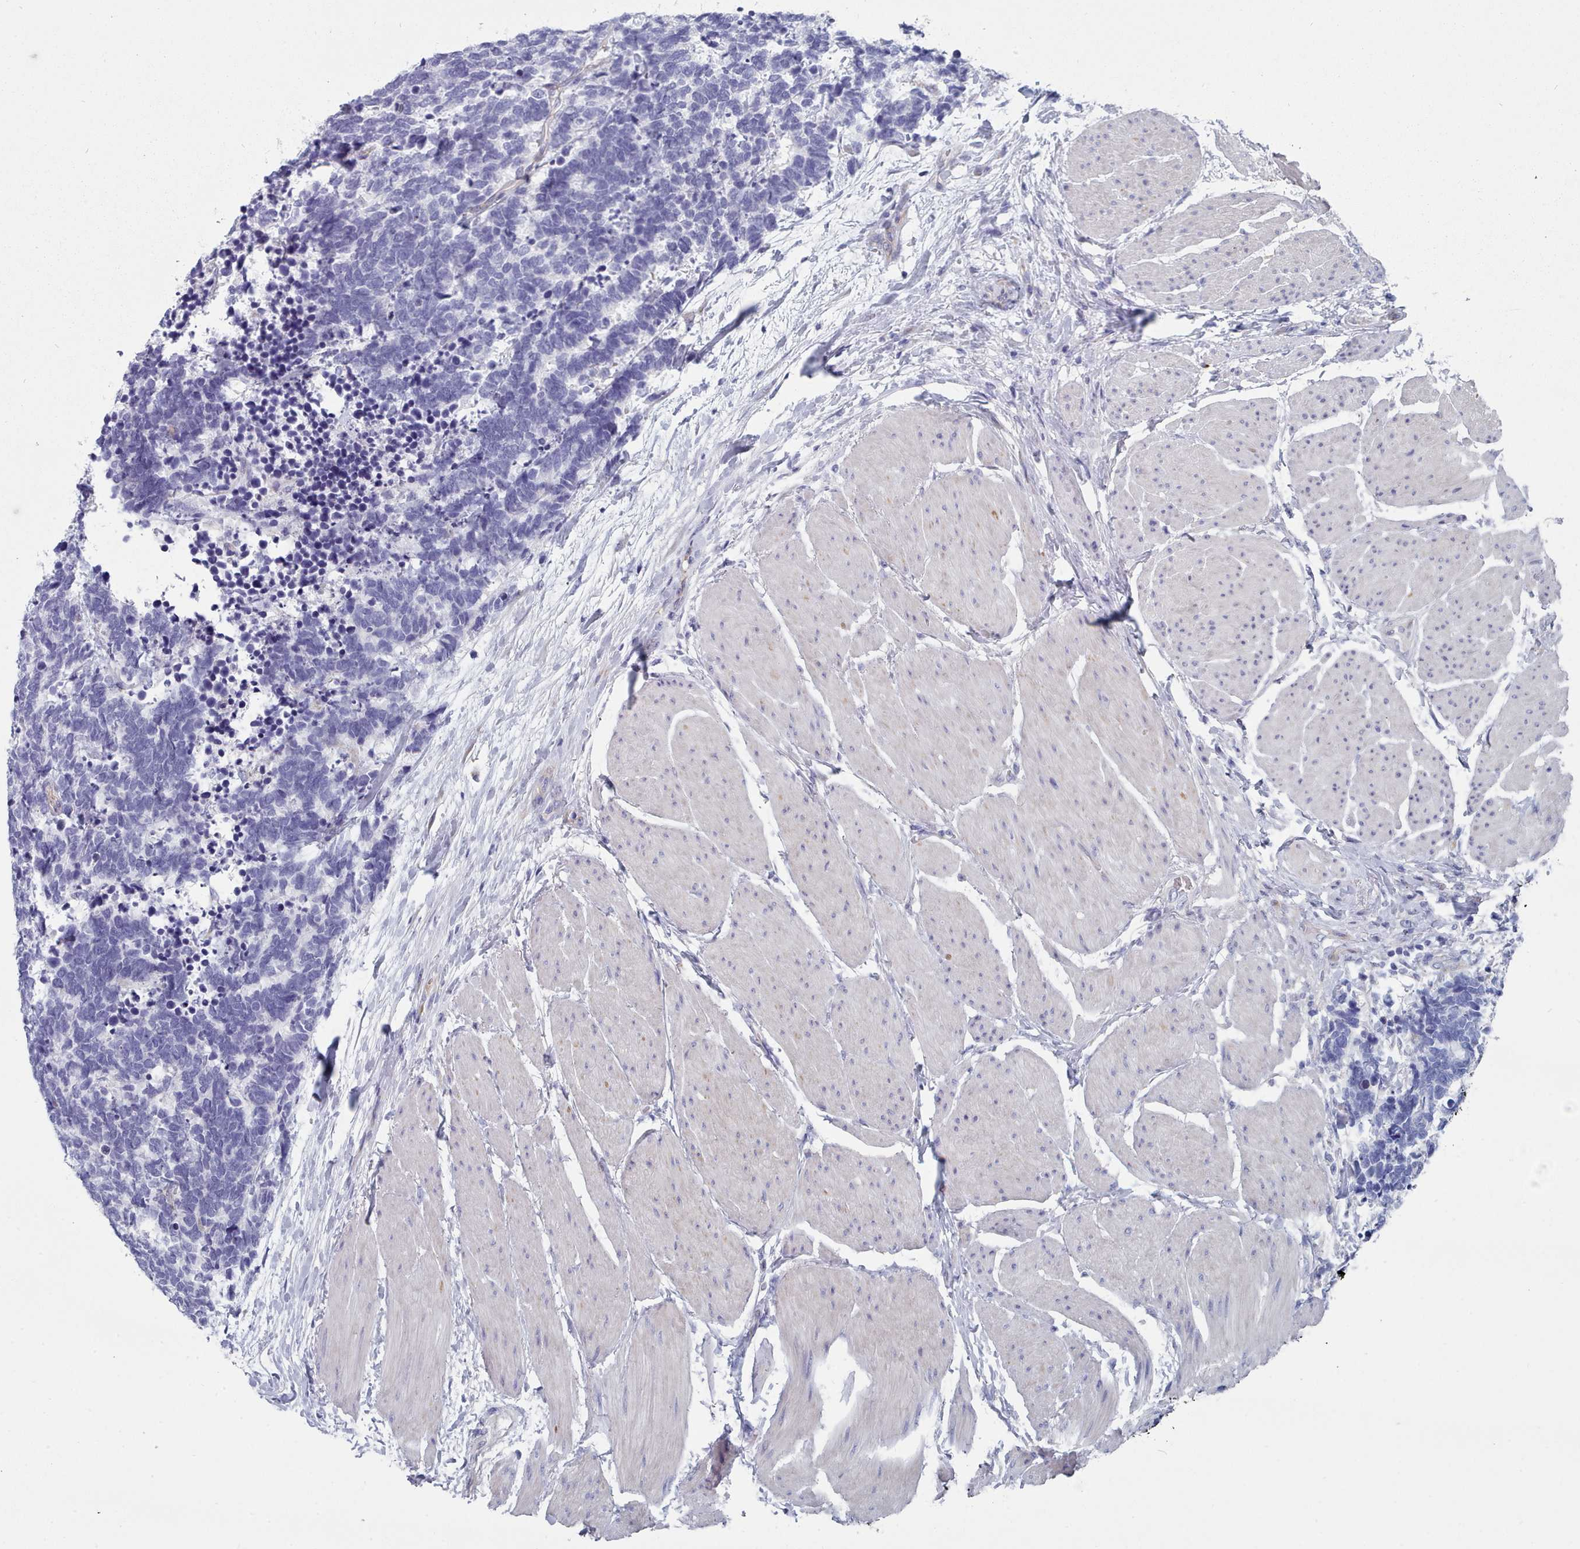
{"staining": {"intensity": "negative", "quantity": "none", "location": "none"}, "tissue": "carcinoid", "cell_type": "Tumor cells", "image_type": "cancer", "snomed": [{"axis": "morphology", "description": "Carcinoma, NOS"}, {"axis": "morphology", "description": "Carcinoid, malignant, NOS"}, {"axis": "topography", "description": "Urinary bladder"}], "caption": "This is an IHC image of carcinoid. There is no positivity in tumor cells.", "gene": "PDE4C", "patient": {"sex": "male", "age": 57}}